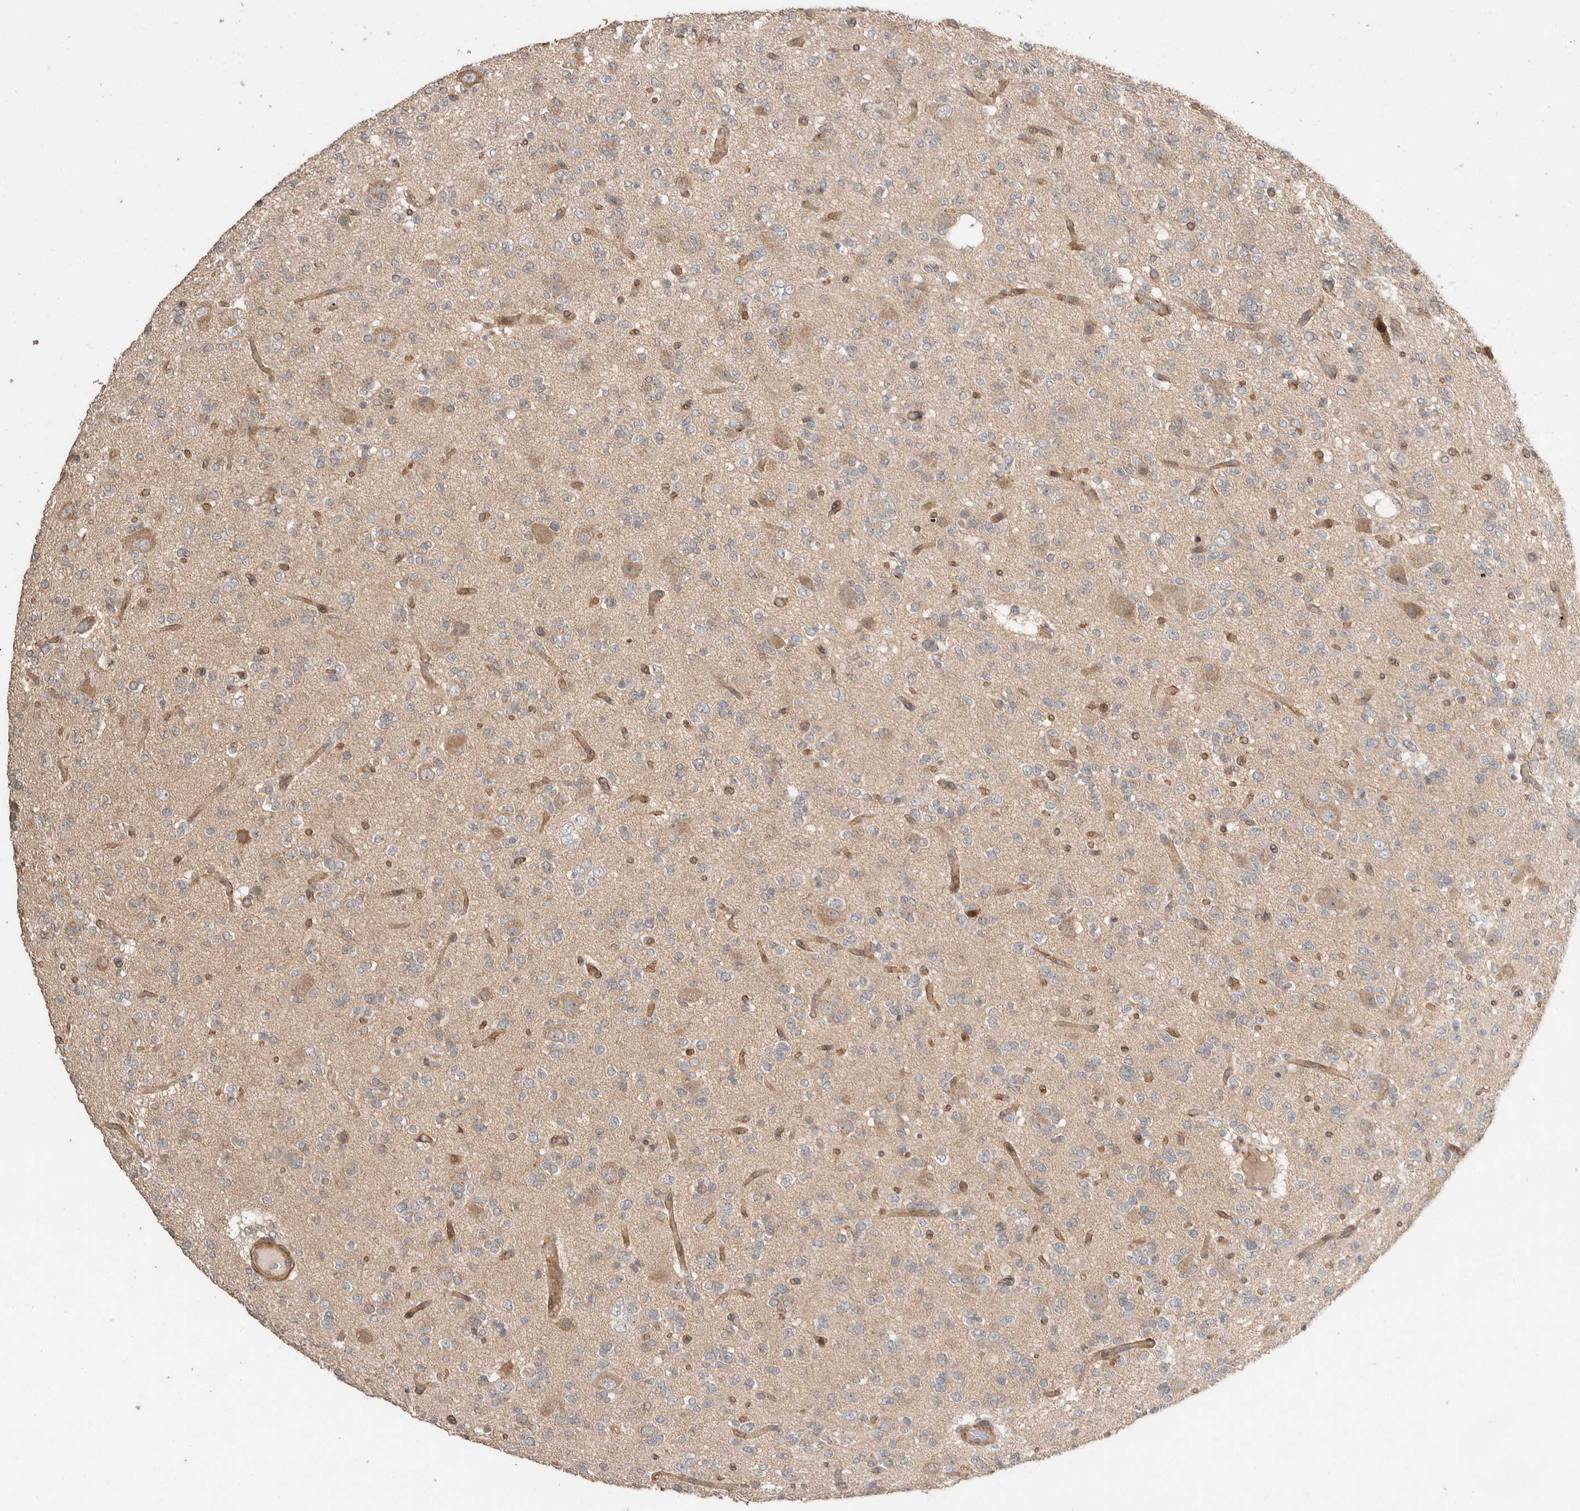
{"staining": {"intensity": "weak", "quantity": "<25%", "location": "cytoplasmic/membranous"}, "tissue": "glioma", "cell_type": "Tumor cells", "image_type": "cancer", "snomed": [{"axis": "morphology", "description": "Glioma, malignant, Low grade"}, {"axis": "topography", "description": "Brain"}], "caption": "Tumor cells show no significant protein staining in malignant glioma (low-grade).", "gene": "ERC1", "patient": {"sex": "male", "age": 38}}